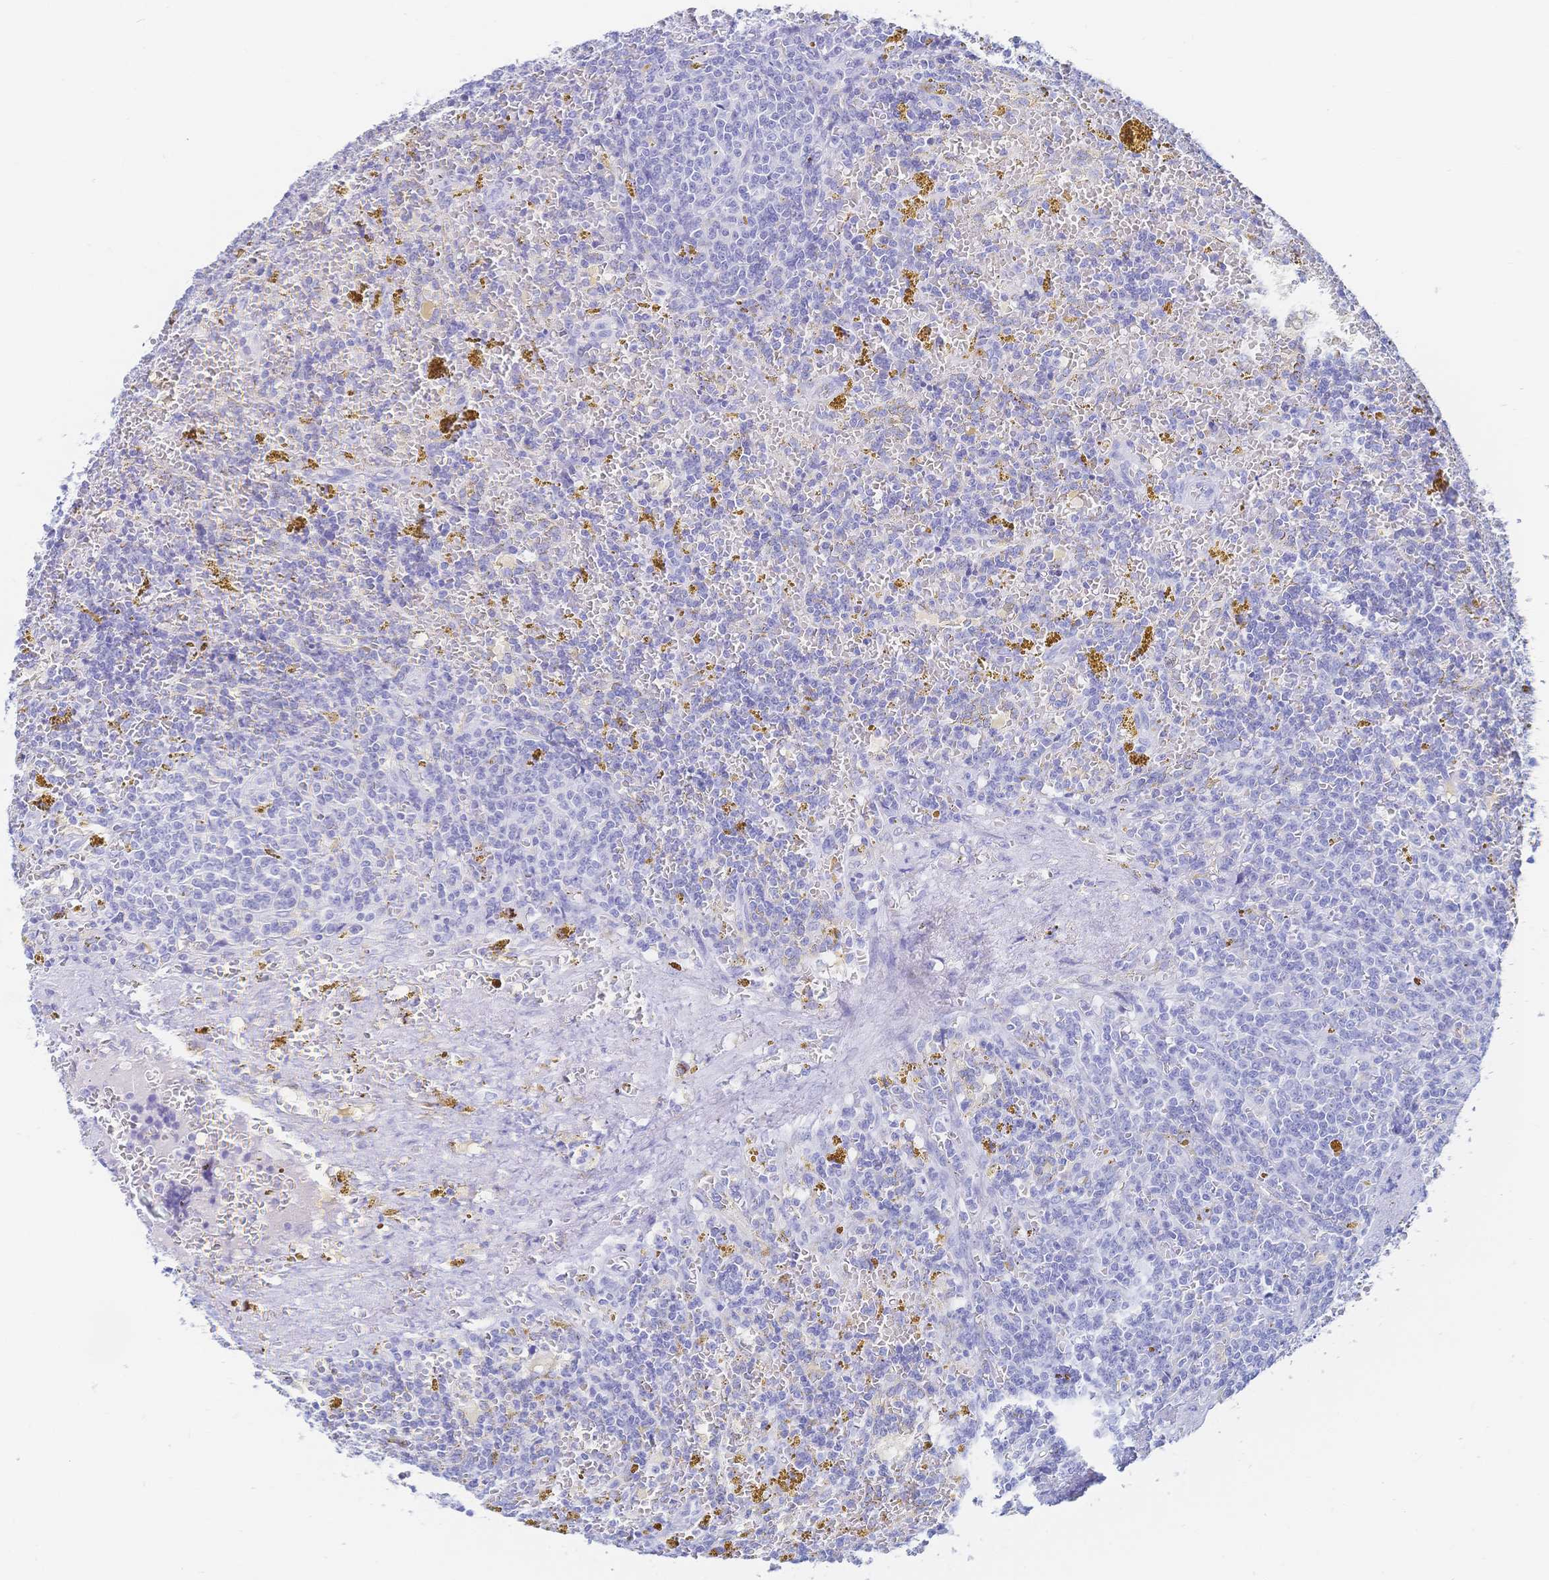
{"staining": {"intensity": "negative", "quantity": "none", "location": "none"}, "tissue": "lymphoma", "cell_type": "Tumor cells", "image_type": "cancer", "snomed": [{"axis": "morphology", "description": "Malignant lymphoma, non-Hodgkin's type, Low grade"}, {"axis": "topography", "description": "Spleen"}, {"axis": "topography", "description": "Lymph node"}], "caption": "DAB immunohistochemical staining of lymphoma exhibits no significant staining in tumor cells. (Brightfield microscopy of DAB immunohistochemistry at high magnification).", "gene": "IL2RB", "patient": {"sex": "female", "age": 66}}